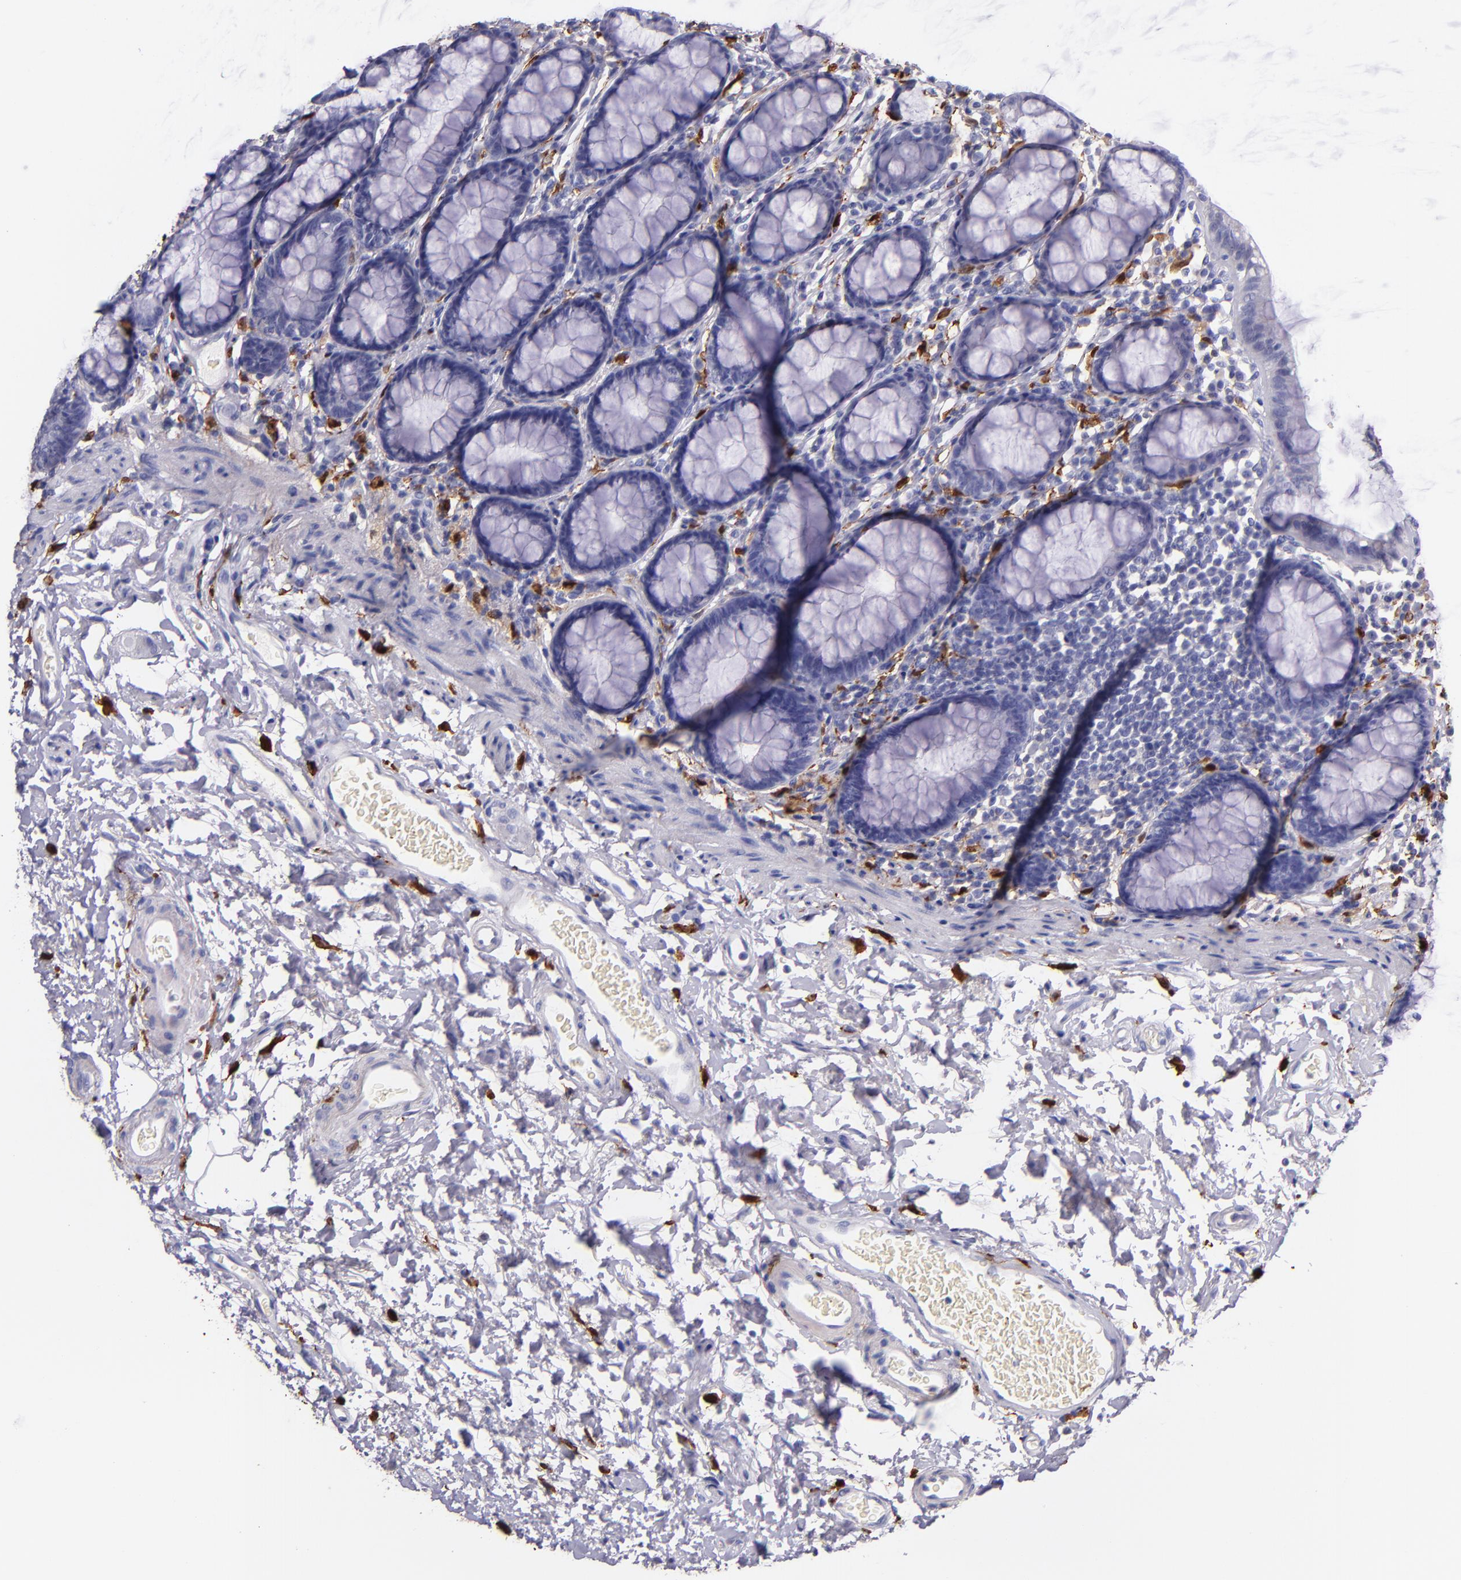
{"staining": {"intensity": "negative", "quantity": "none", "location": "none"}, "tissue": "rectum", "cell_type": "Glandular cells", "image_type": "normal", "snomed": [{"axis": "morphology", "description": "Normal tissue, NOS"}, {"axis": "topography", "description": "Rectum"}], "caption": "The photomicrograph displays no staining of glandular cells in normal rectum.", "gene": "F13A1", "patient": {"sex": "male", "age": 92}}